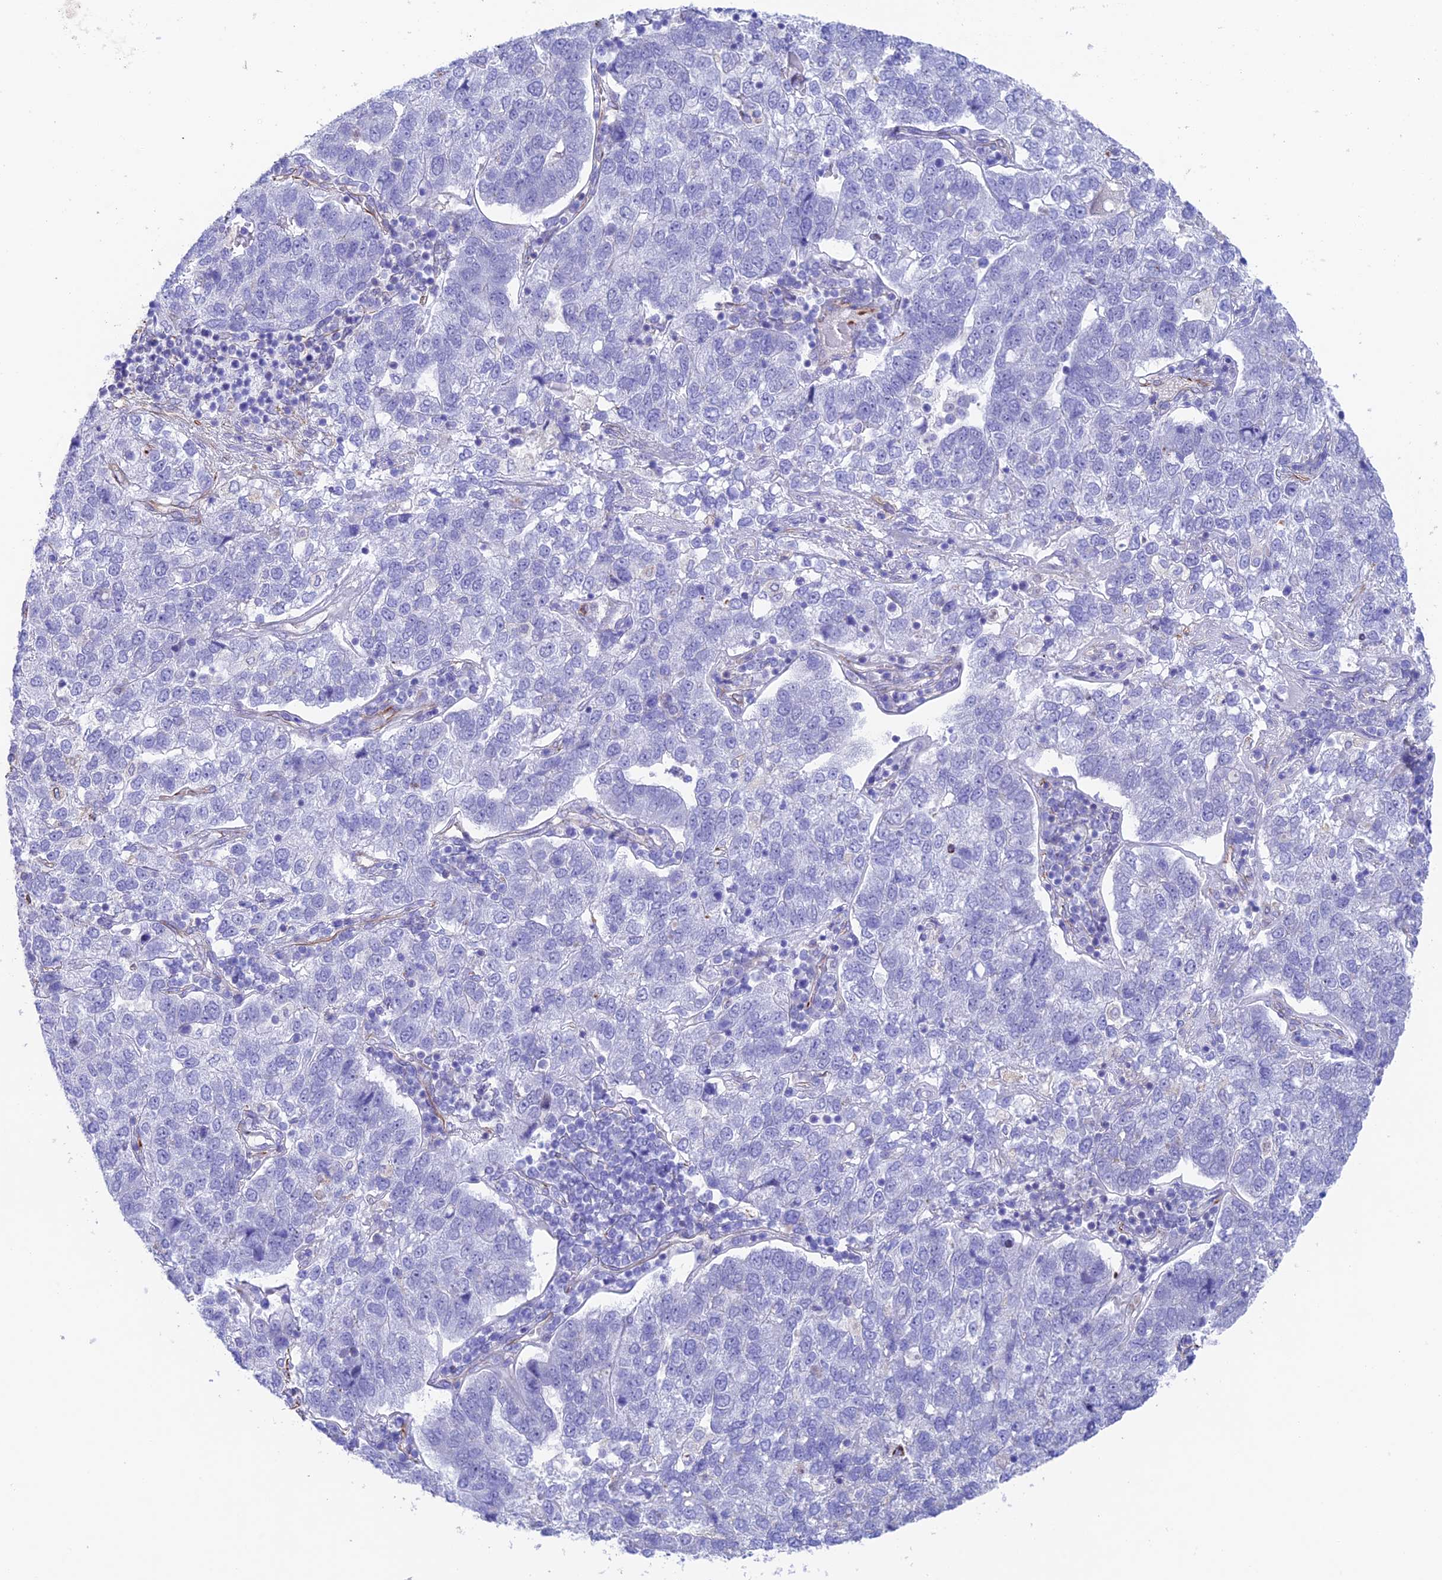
{"staining": {"intensity": "negative", "quantity": "none", "location": "none"}, "tissue": "pancreatic cancer", "cell_type": "Tumor cells", "image_type": "cancer", "snomed": [{"axis": "morphology", "description": "Adenocarcinoma, NOS"}, {"axis": "topography", "description": "Pancreas"}], "caption": "Immunohistochemistry (IHC) micrograph of neoplastic tissue: human pancreatic adenocarcinoma stained with DAB (3,3'-diaminobenzidine) reveals no significant protein expression in tumor cells.", "gene": "ZNF652", "patient": {"sex": "female", "age": 61}}